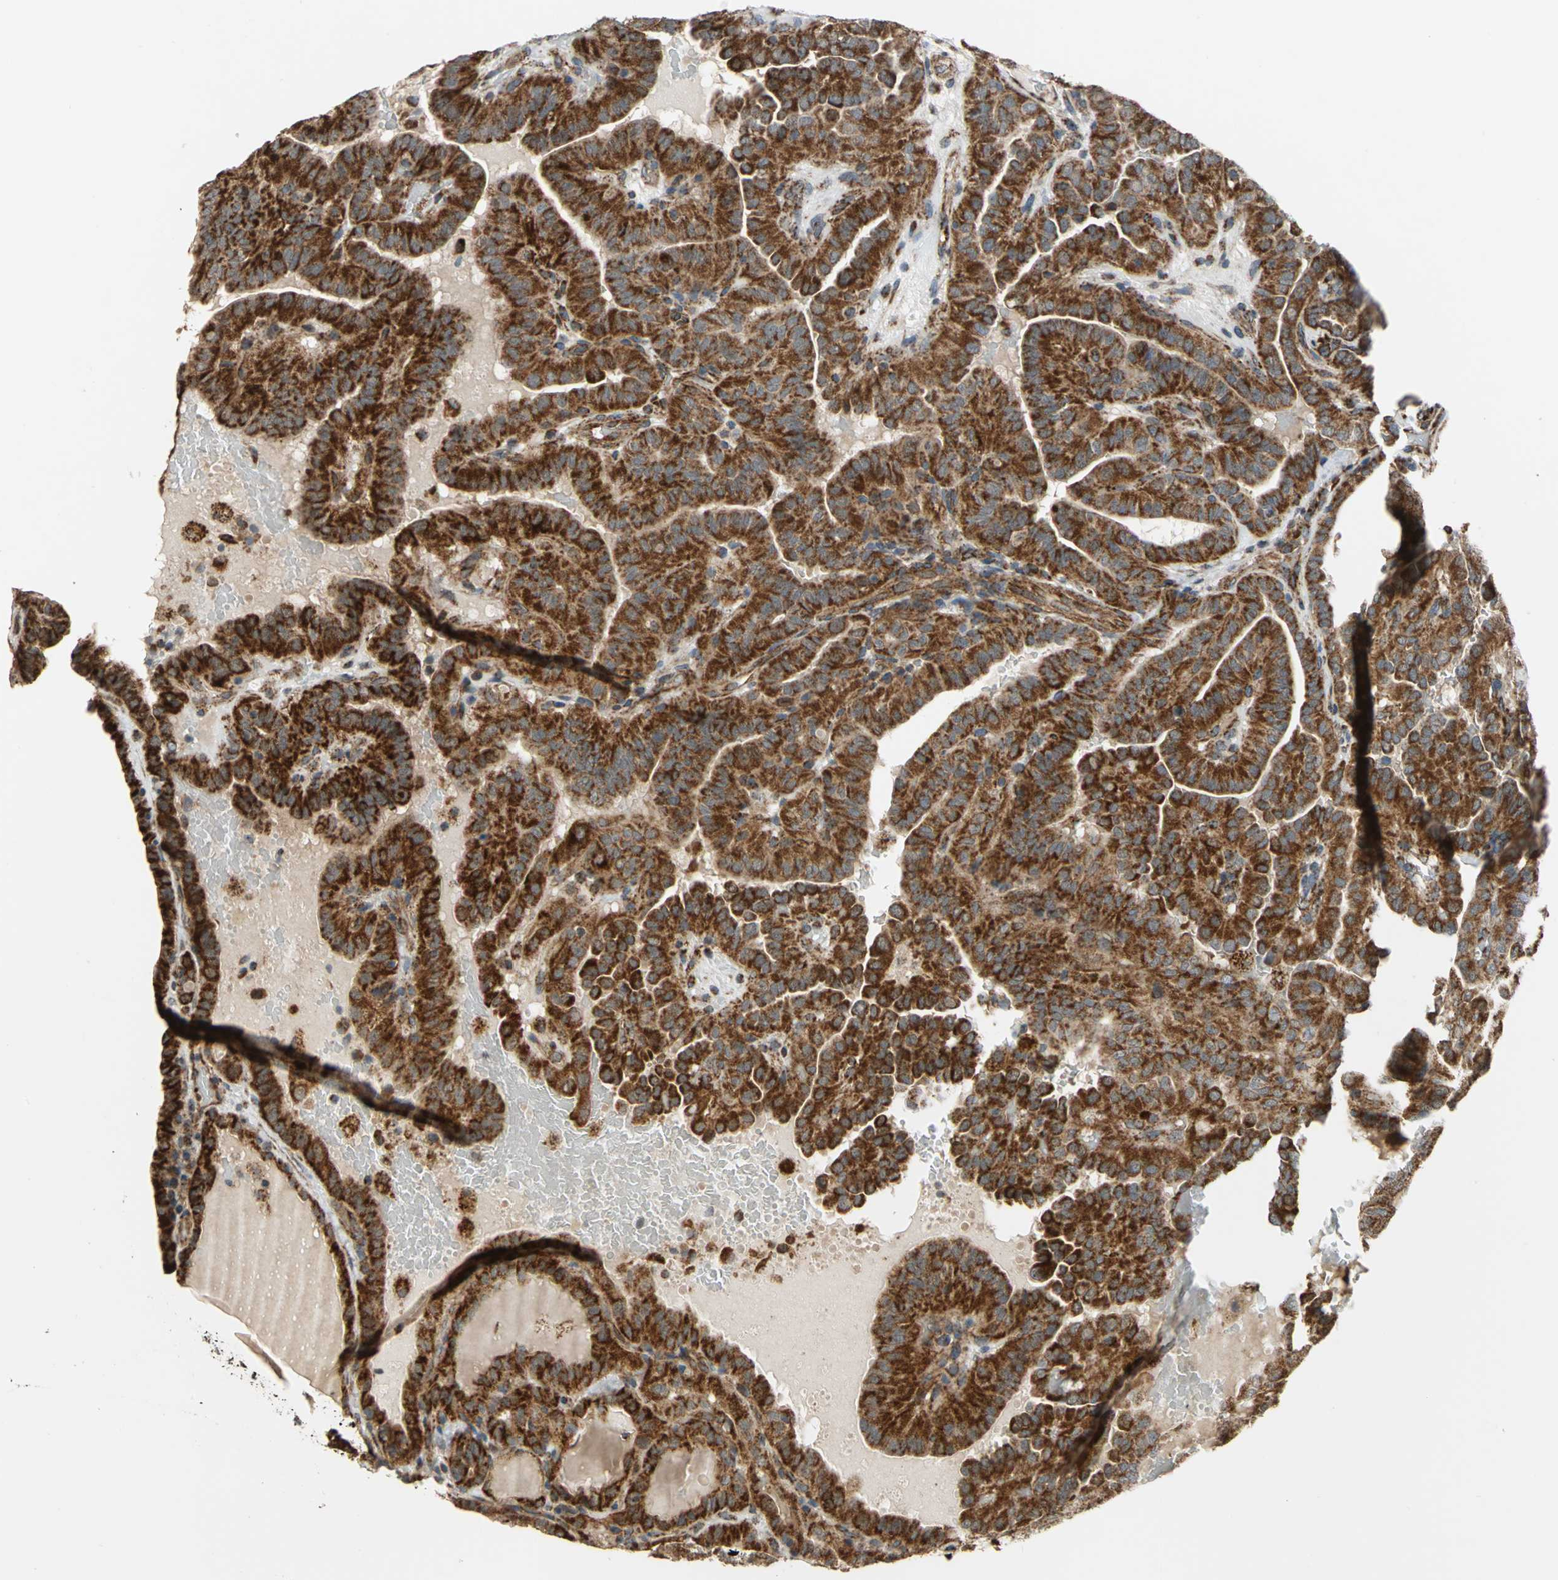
{"staining": {"intensity": "strong", "quantity": ">75%", "location": "cytoplasmic/membranous"}, "tissue": "thyroid cancer", "cell_type": "Tumor cells", "image_type": "cancer", "snomed": [{"axis": "morphology", "description": "Papillary adenocarcinoma, NOS"}, {"axis": "topography", "description": "Thyroid gland"}], "caption": "Protein expression analysis of thyroid cancer (papillary adenocarcinoma) demonstrates strong cytoplasmic/membranous staining in approximately >75% of tumor cells.", "gene": "MRPS22", "patient": {"sex": "male", "age": 77}}